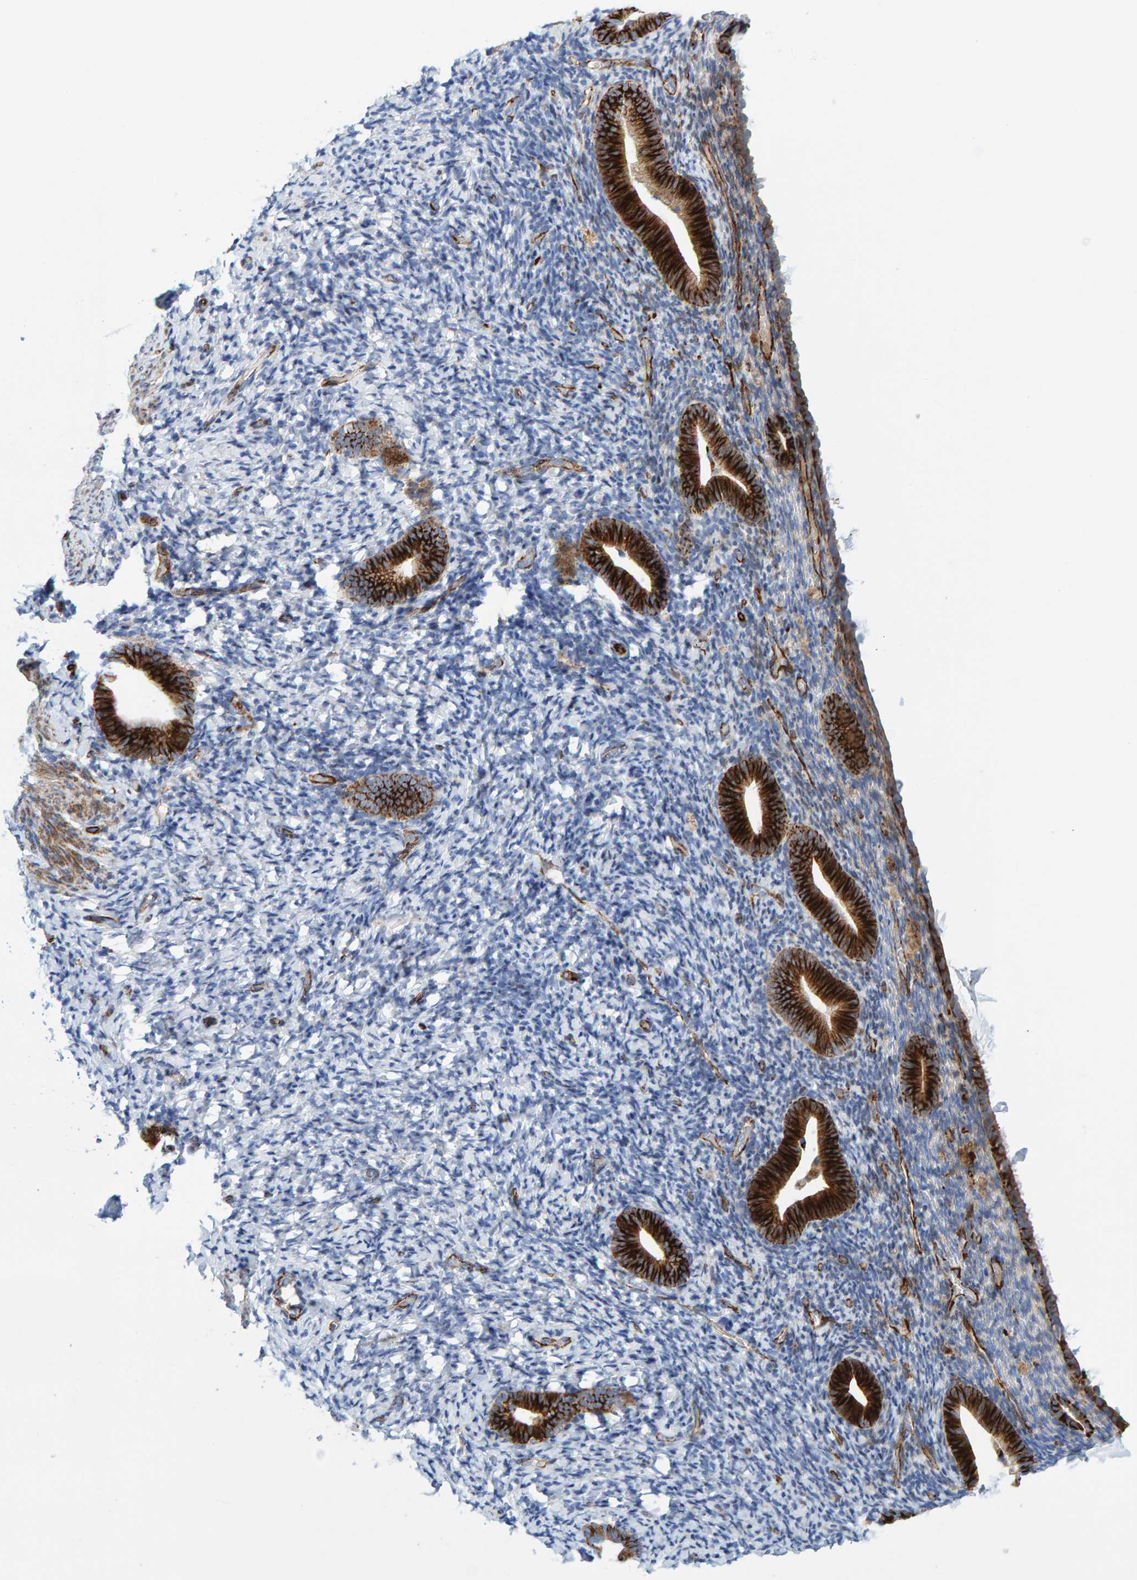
{"staining": {"intensity": "weak", "quantity": "<25%", "location": "cytoplasmic/membranous"}, "tissue": "endometrium", "cell_type": "Cells in endometrial stroma", "image_type": "normal", "snomed": [{"axis": "morphology", "description": "Normal tissue, NOS"}, {"axis": "topography", "description": "Endometrium"}], "caption": "The image displays no staining of cells in endometrial stroma in unremarkable endometrium. Brightfield microscopy of immunohistochemistry (IHC) stained with DAB (3,3'-diaminobenzidine) (brown) and hematoxylin (blue), captured at high magnification.", "gene": "POLG2", "patient": {"sex": "female", "age": 51}}